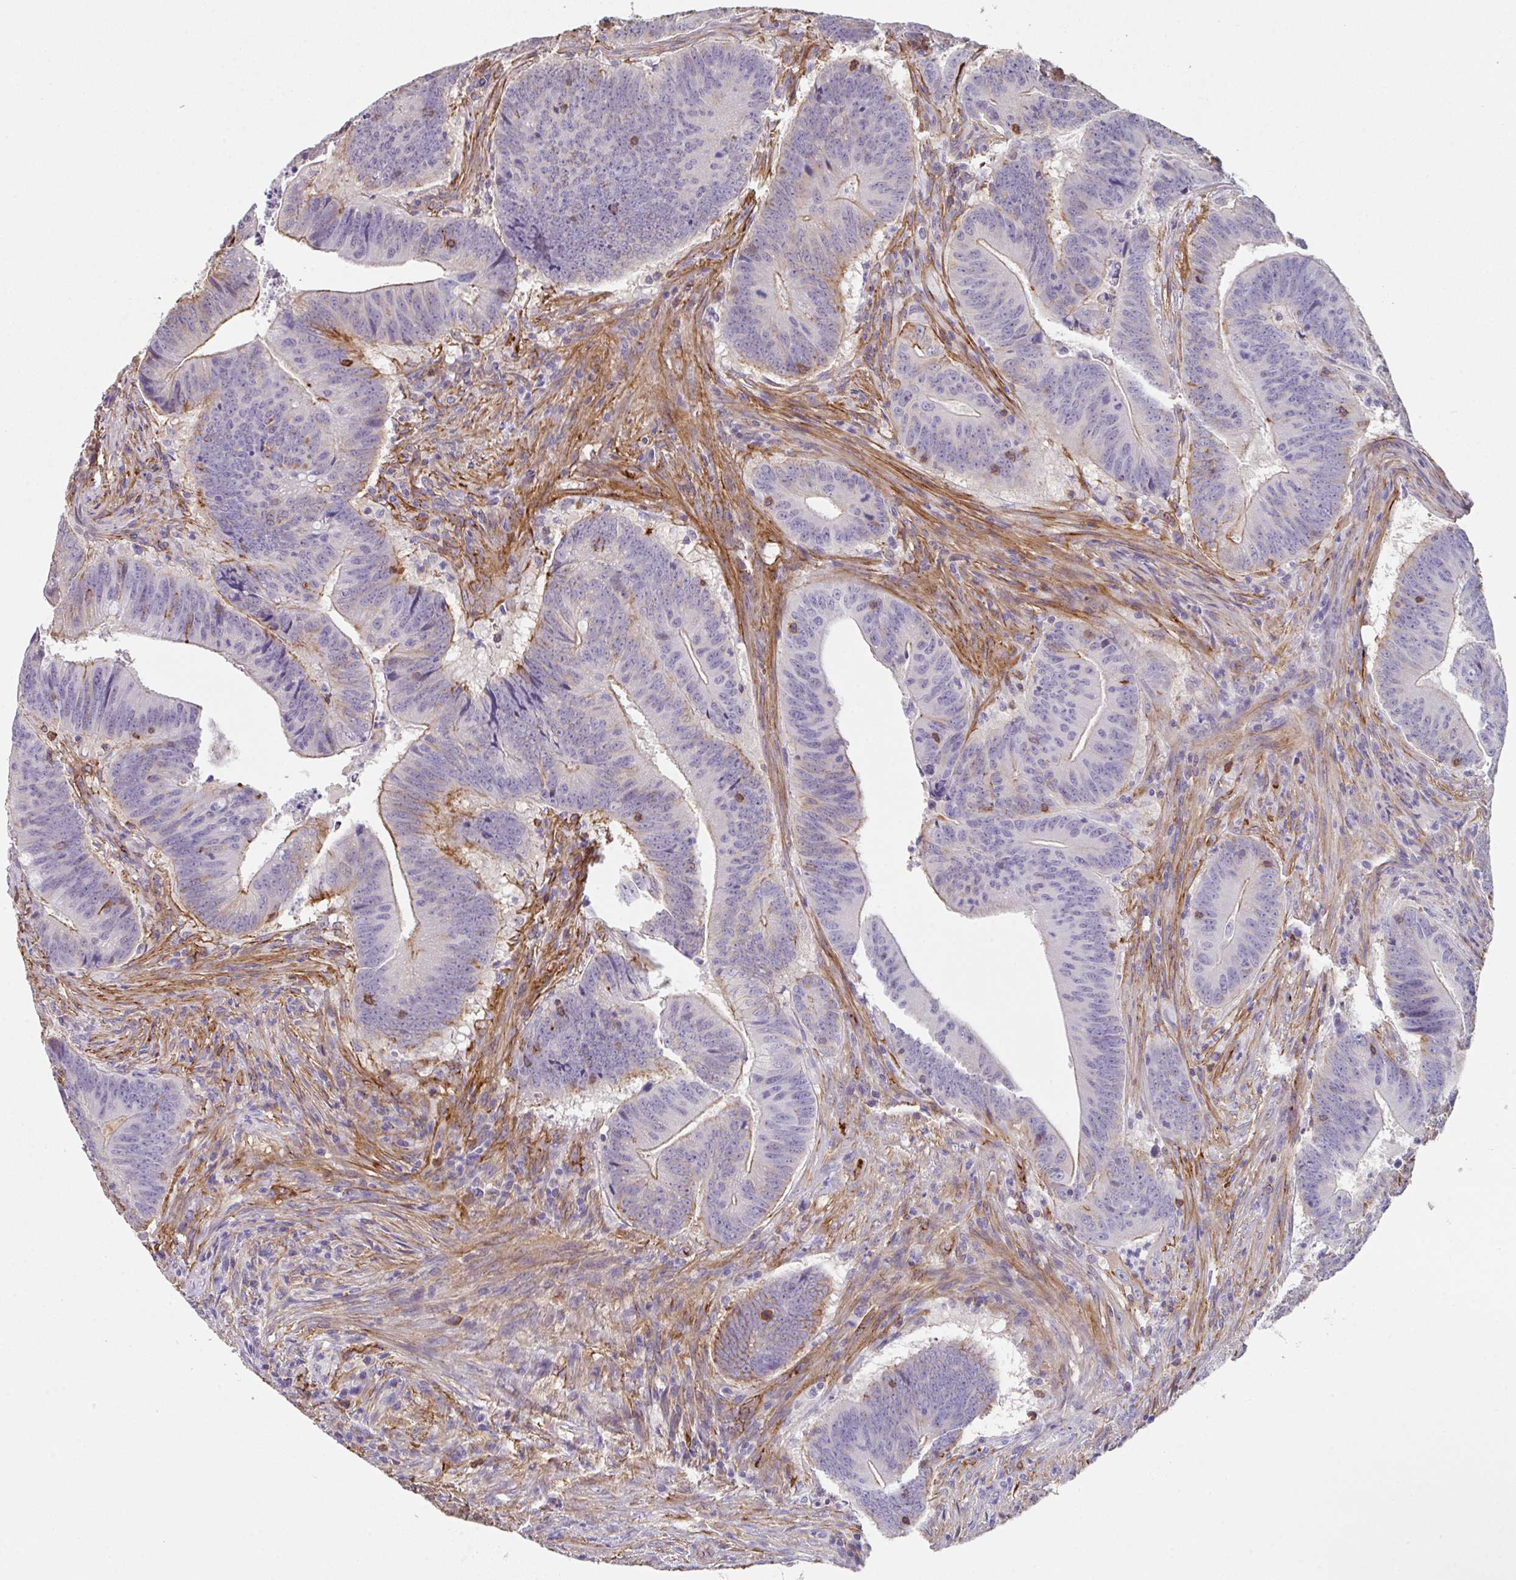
{"staining": {"intensity": "weak", "quantity": "<25%", "location": "cytoplasmic/membranous"}, "tissue": "colorectal cancer", "cell_type": "Tumor cells", "image_type": "cancer", "snomed": [{"axis": "morphology", "description": "Adenocarcinoma, NOS"}, {"axis": "topography", "description": "Colon"}], "caption": "The IHC photomicrograph has no significant staining in tumor cells of colorectal adenocarcinoma tissue.", "gene": "DBN1", "patient": {"sex": "female", "age": 87}}